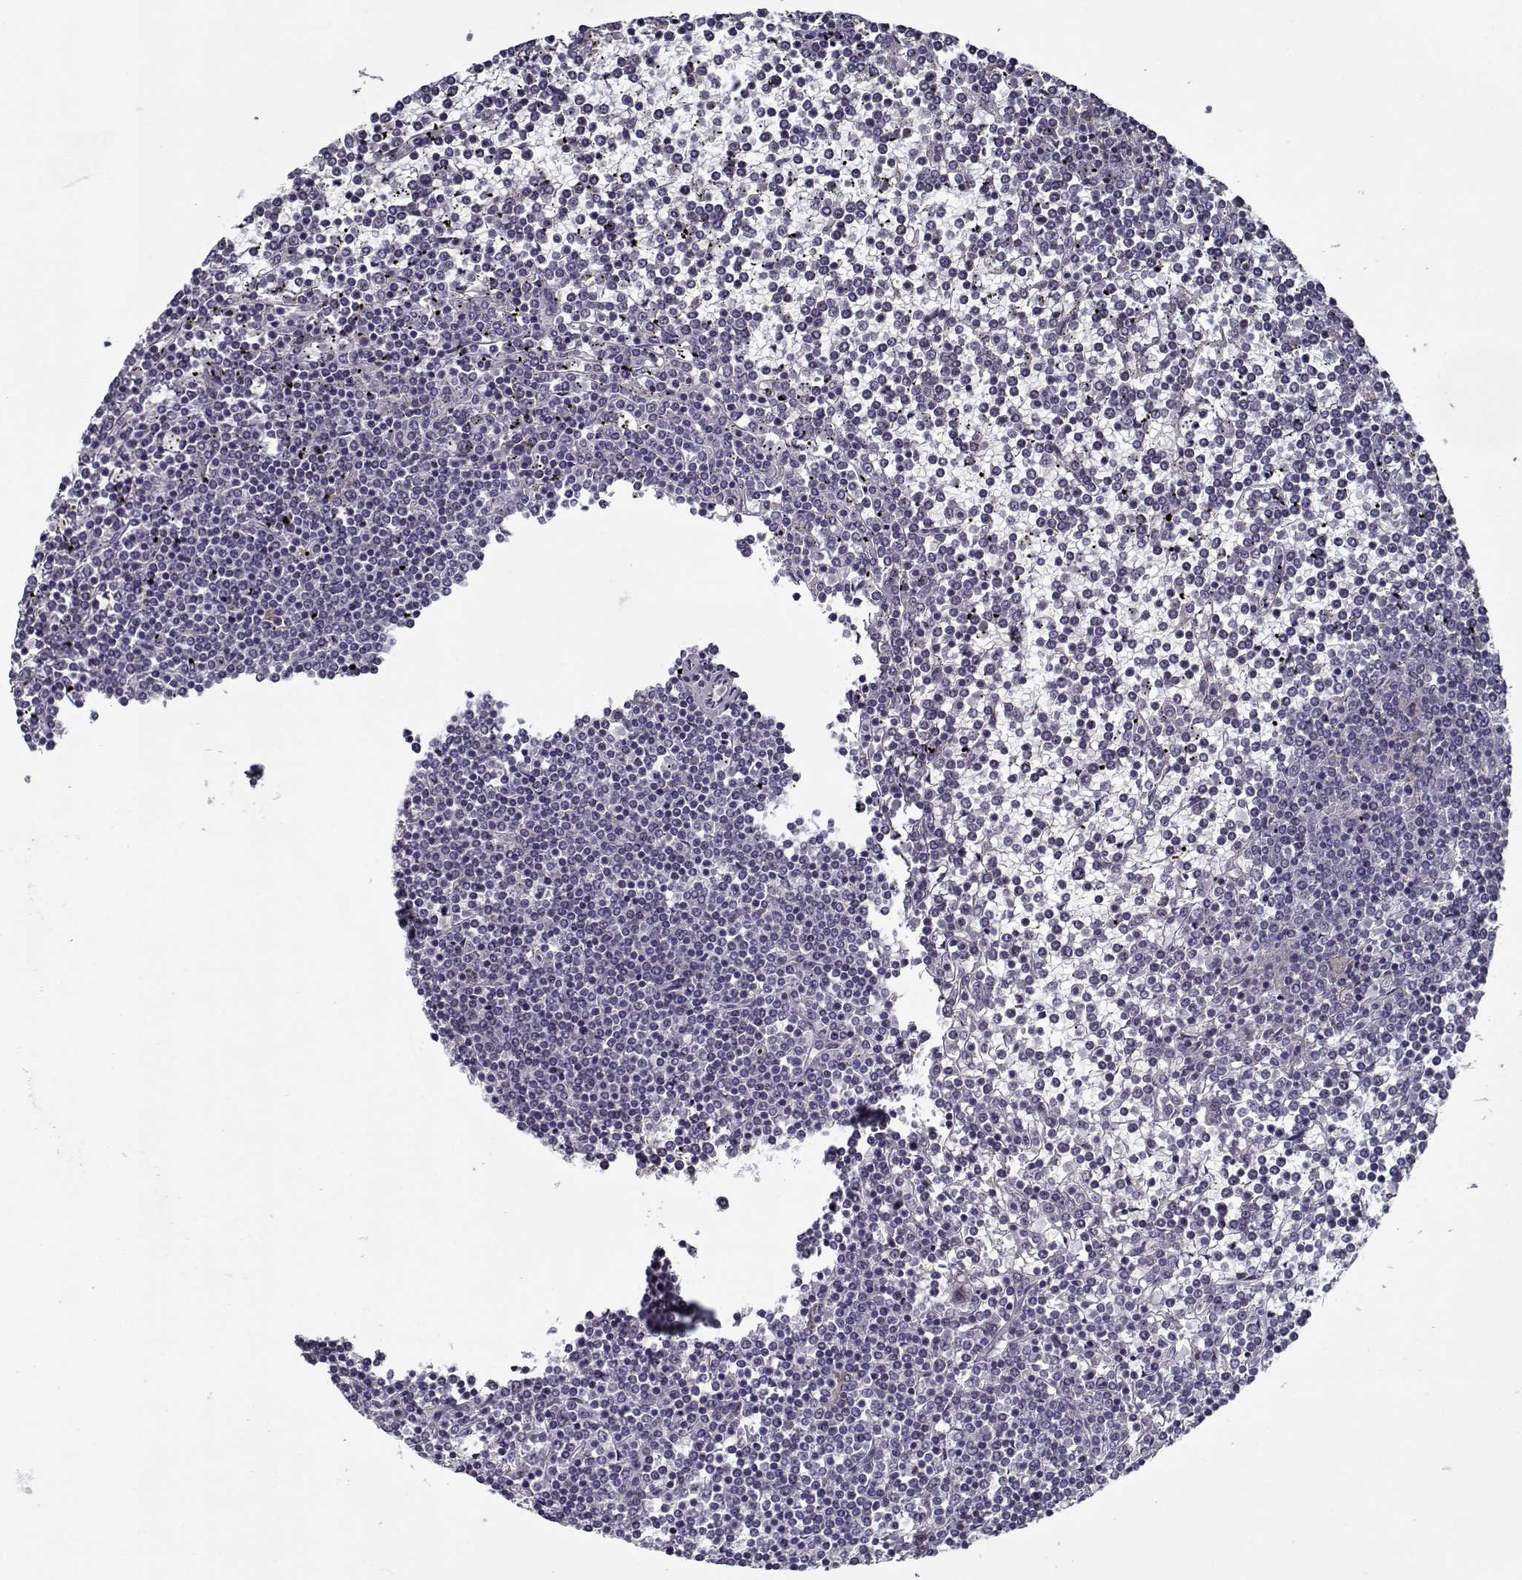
{"staining": {"intensity": "negative", "quantity": "none", "location": "none"}, "tissue": "lymphoma", "cell_type": "Tumor cells", "image_type": "cancer", "snomed": [{"axis": "morphology", "description": "Malignant lymphoma, non-Hodgkin's type, Low grade"}, {"axis": "topography", "description": "Spleen"}], "caption": "This photomicrograph is of lymphoma stained with immunohistochemistry to label a protein in brown with the nuclei are counter-stained blue. There is no staining in tumor cells.", "gene": "SEC16B", "patient": {"sex": "female", "age": 19}}